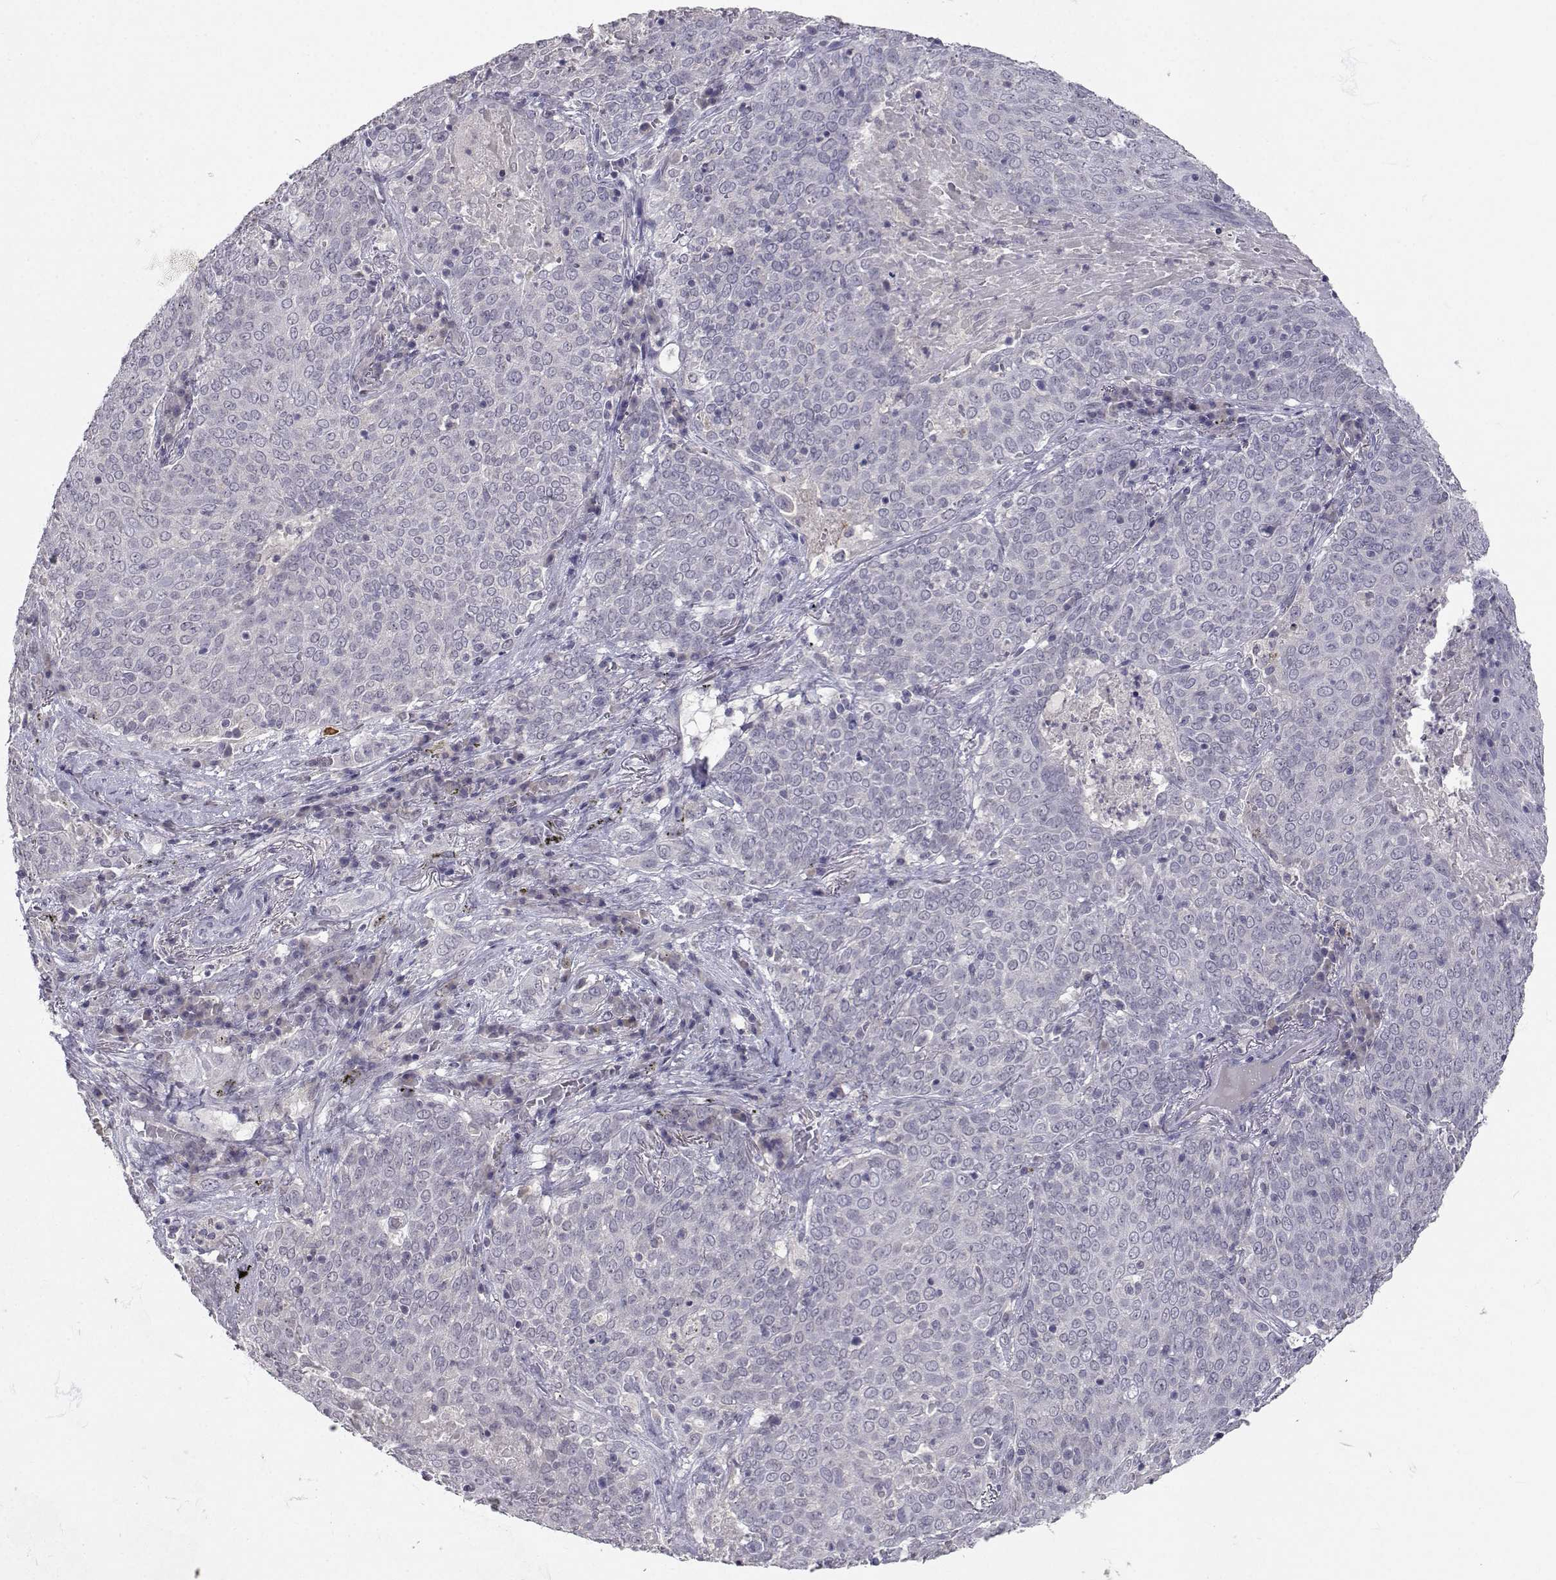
{"staining": {"intensity": "negative", "quantity": "none", "location": "none"}, "tissue": "lung cancer", "cell_type": "Tumor cells", "image_type": "cancer", "snomed": [{"axis": "morphology", "description": "Squamous cell carcinoma, NOS"}, {"axis": "topography", "description": "Lung"}], "caption": "A photomicrograph of human lung squamous cell carcinoma is negative for staining in tumor cells. The staining was performed using DAB to visualize the protein expression in brown, while the nuclei were stained in blue with hematoxylin (Magnification: 20x).", "gene": "SLC6A3", "patient": {"sex": "male", "age": 82}}